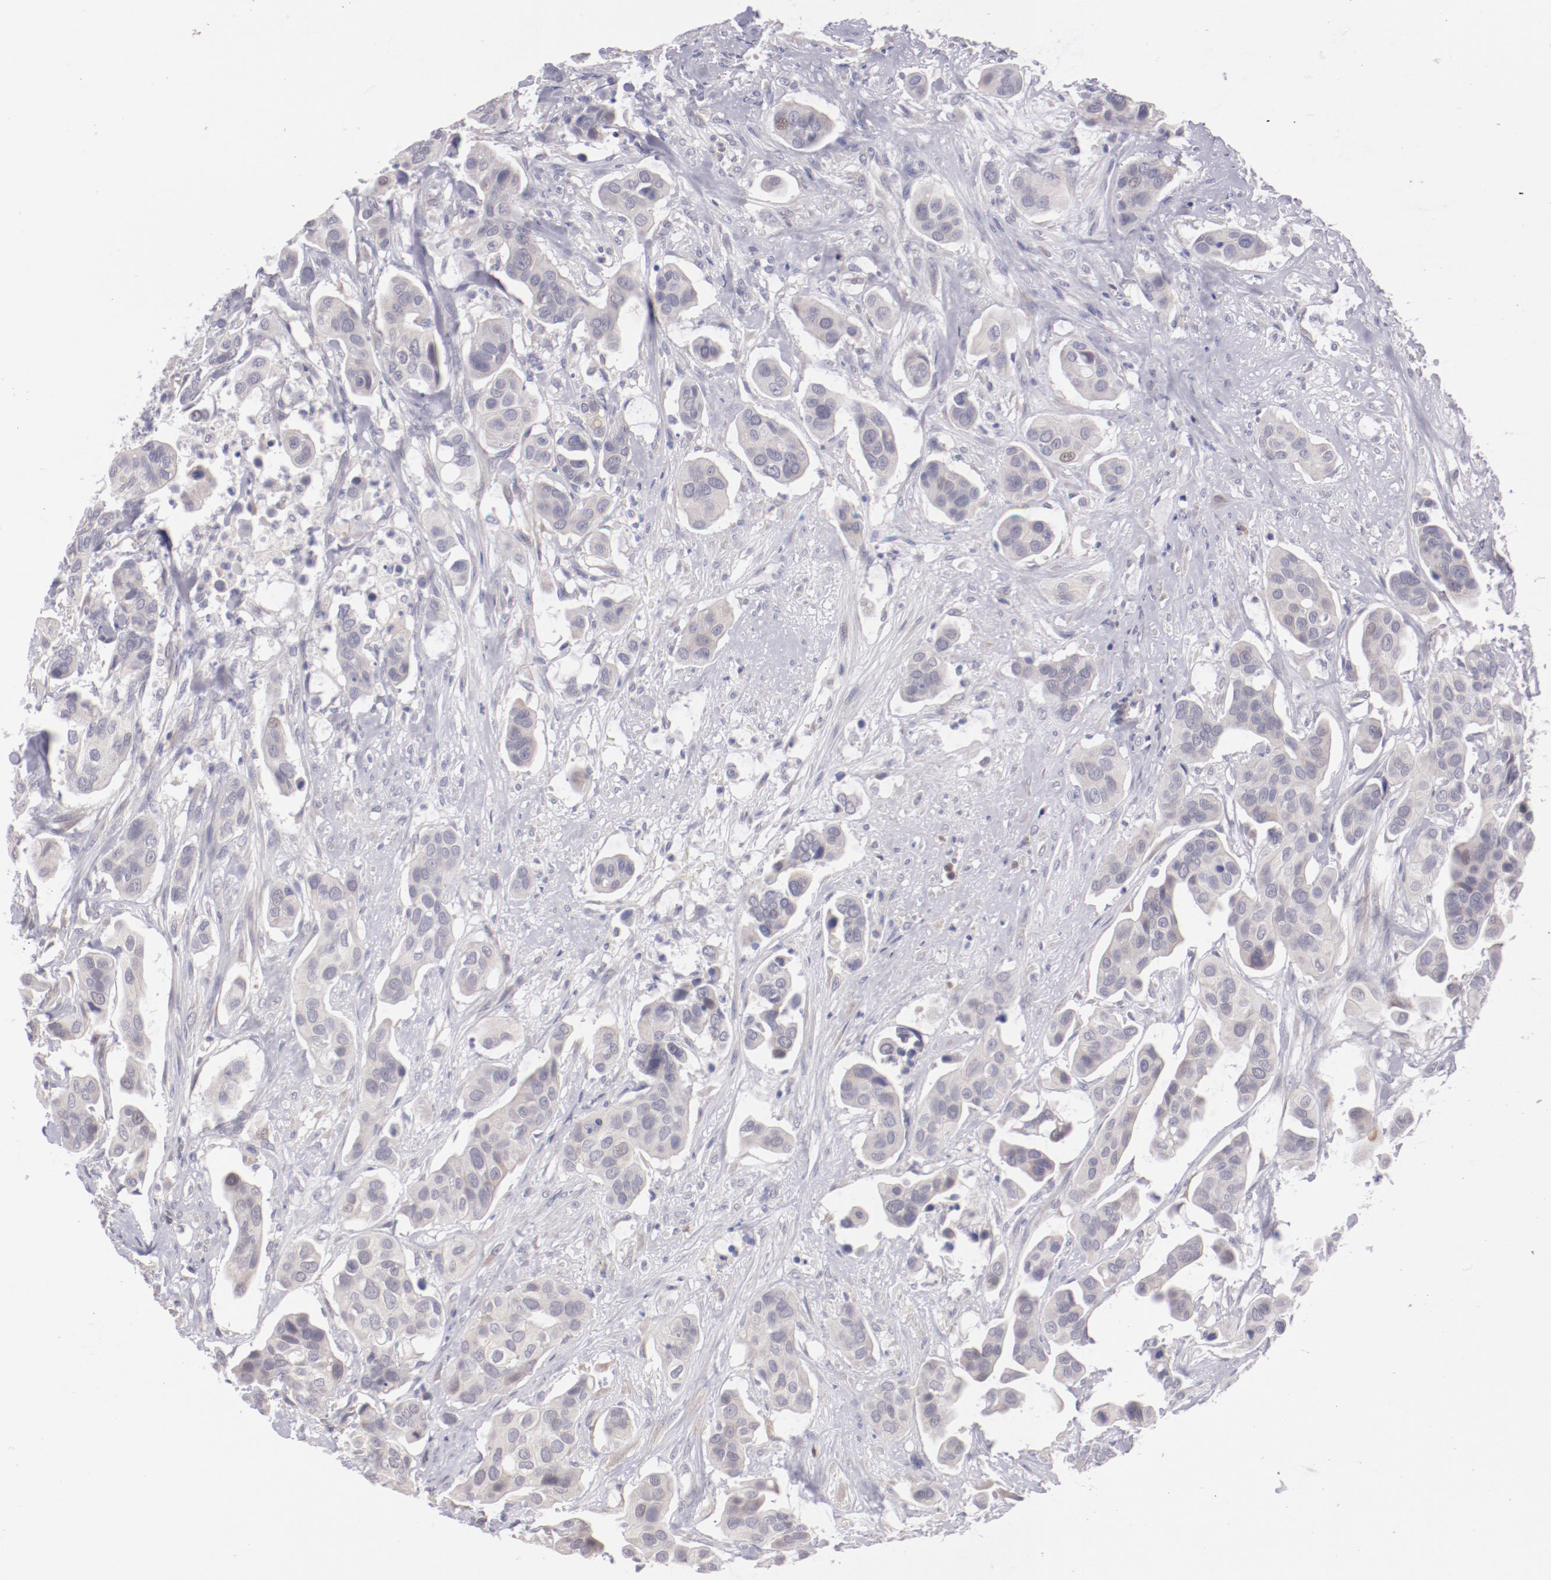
{"staining": {"intensity": "negative", "quantity": "none", "location": "none"}, "tissue": "urothelial cancer", "cell_type": "Tumor cells", "image_type": "cancer", "snomed": [{"axis": "morphology", "description": "Adenocarcinoma, NOS"}, {"axis": "topography", "description": "Urinary bladder"}], "caption": "The histopathology image shows no staining of tumor cells in urothelial cancer. (DAB immunohistochemistry (IHC), high magnification).", "gene": "TRAF3", "patient": {"sex": "male", "age": 61}}